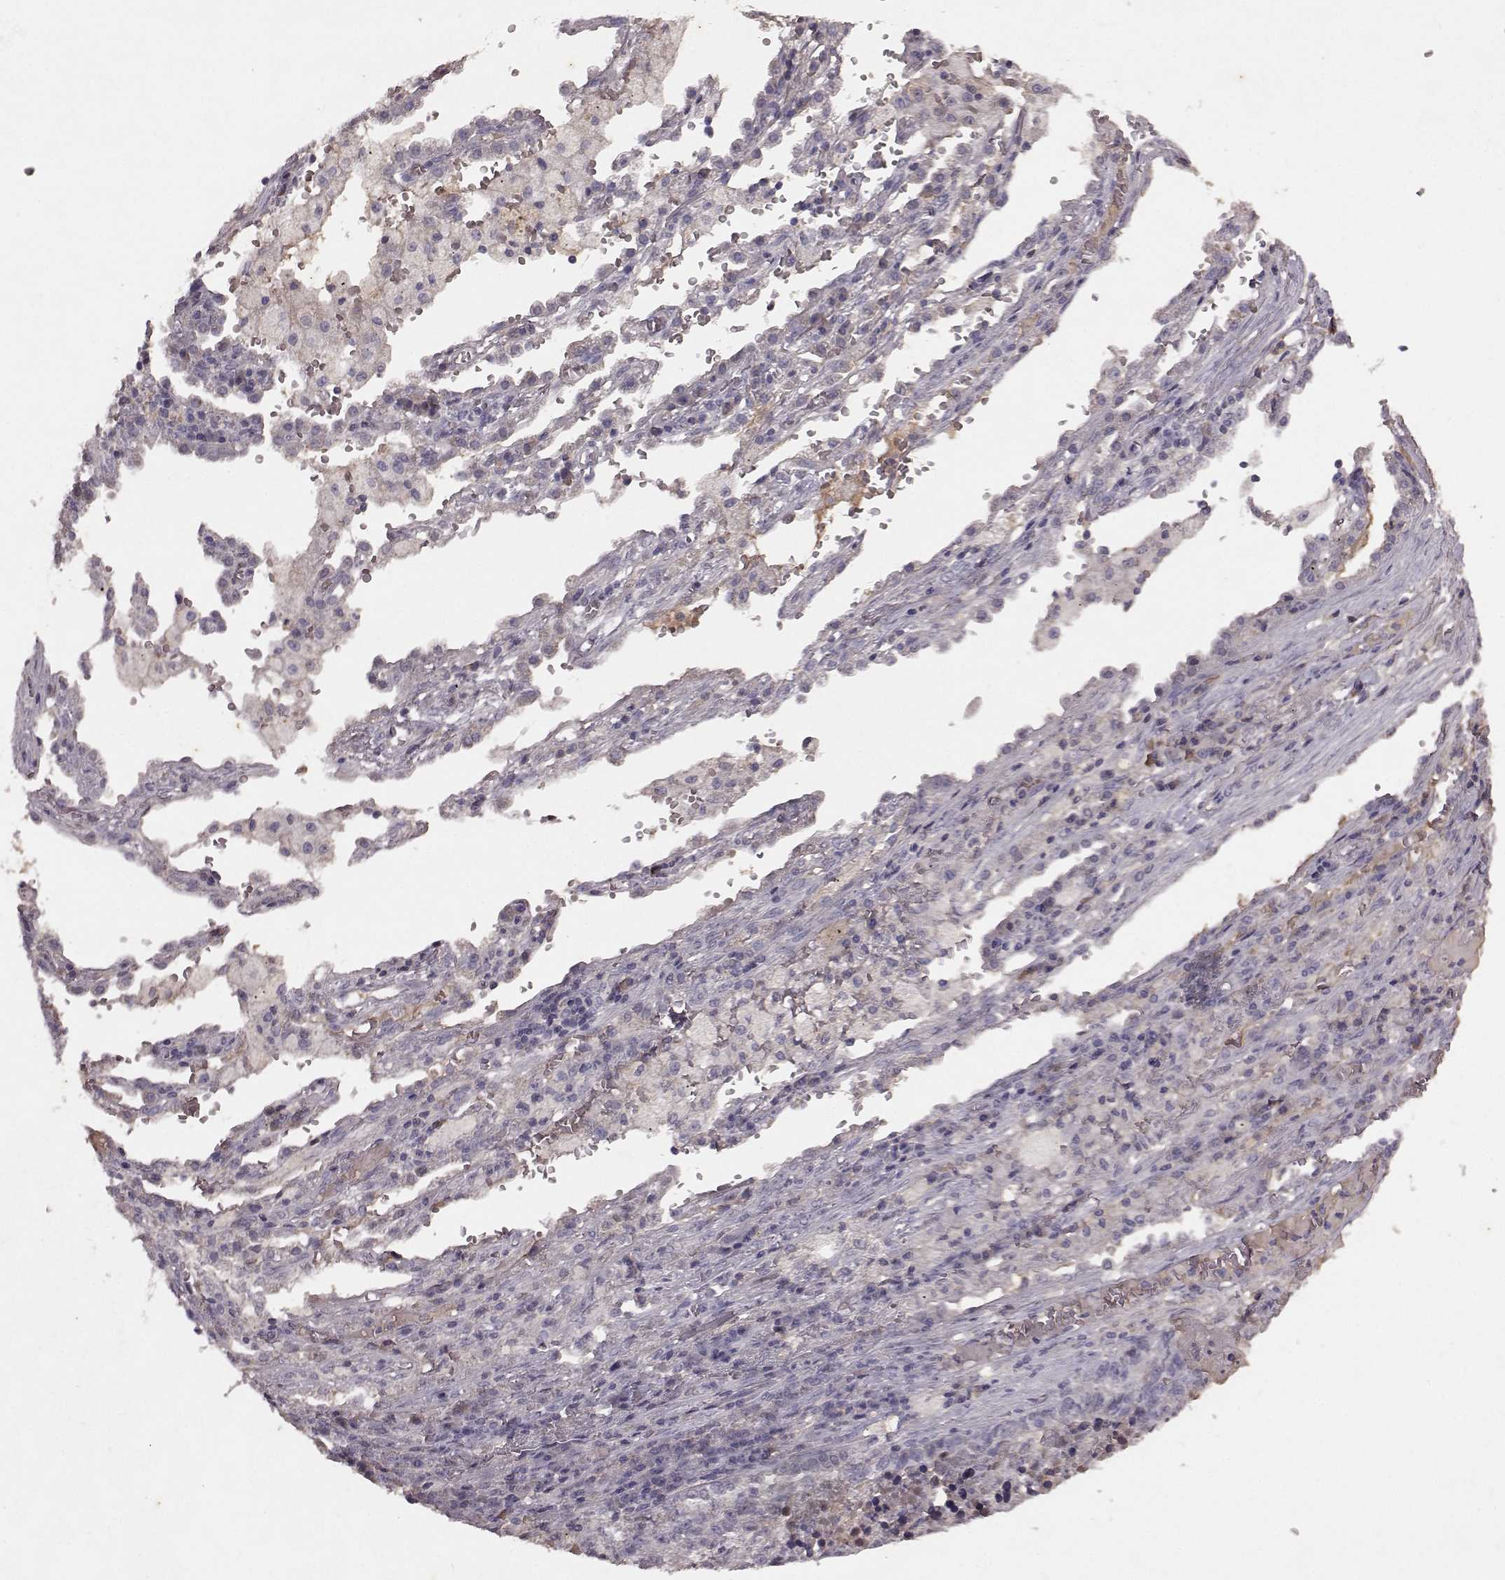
{"staining": {"intensity": "negative", "quantity": "none", "location": "none"}, "tissue": "lung cancer", "cell_type": "Tumor cells", "image_type": "cancer", "snomed": [{"axis": "morphology", "description": "Adenocarcinoma, NOS"}, {"axis": "topography", "description": "Lung"}], "caption": "A high-resolution image shows immunohistochemistry (IHC) staining of lung cancer (adenocarcinoma), which exhibits no significant staining in tumor cells.", "gene": "FRRS1L", "patient": {"sex": "male", "age": 57}}